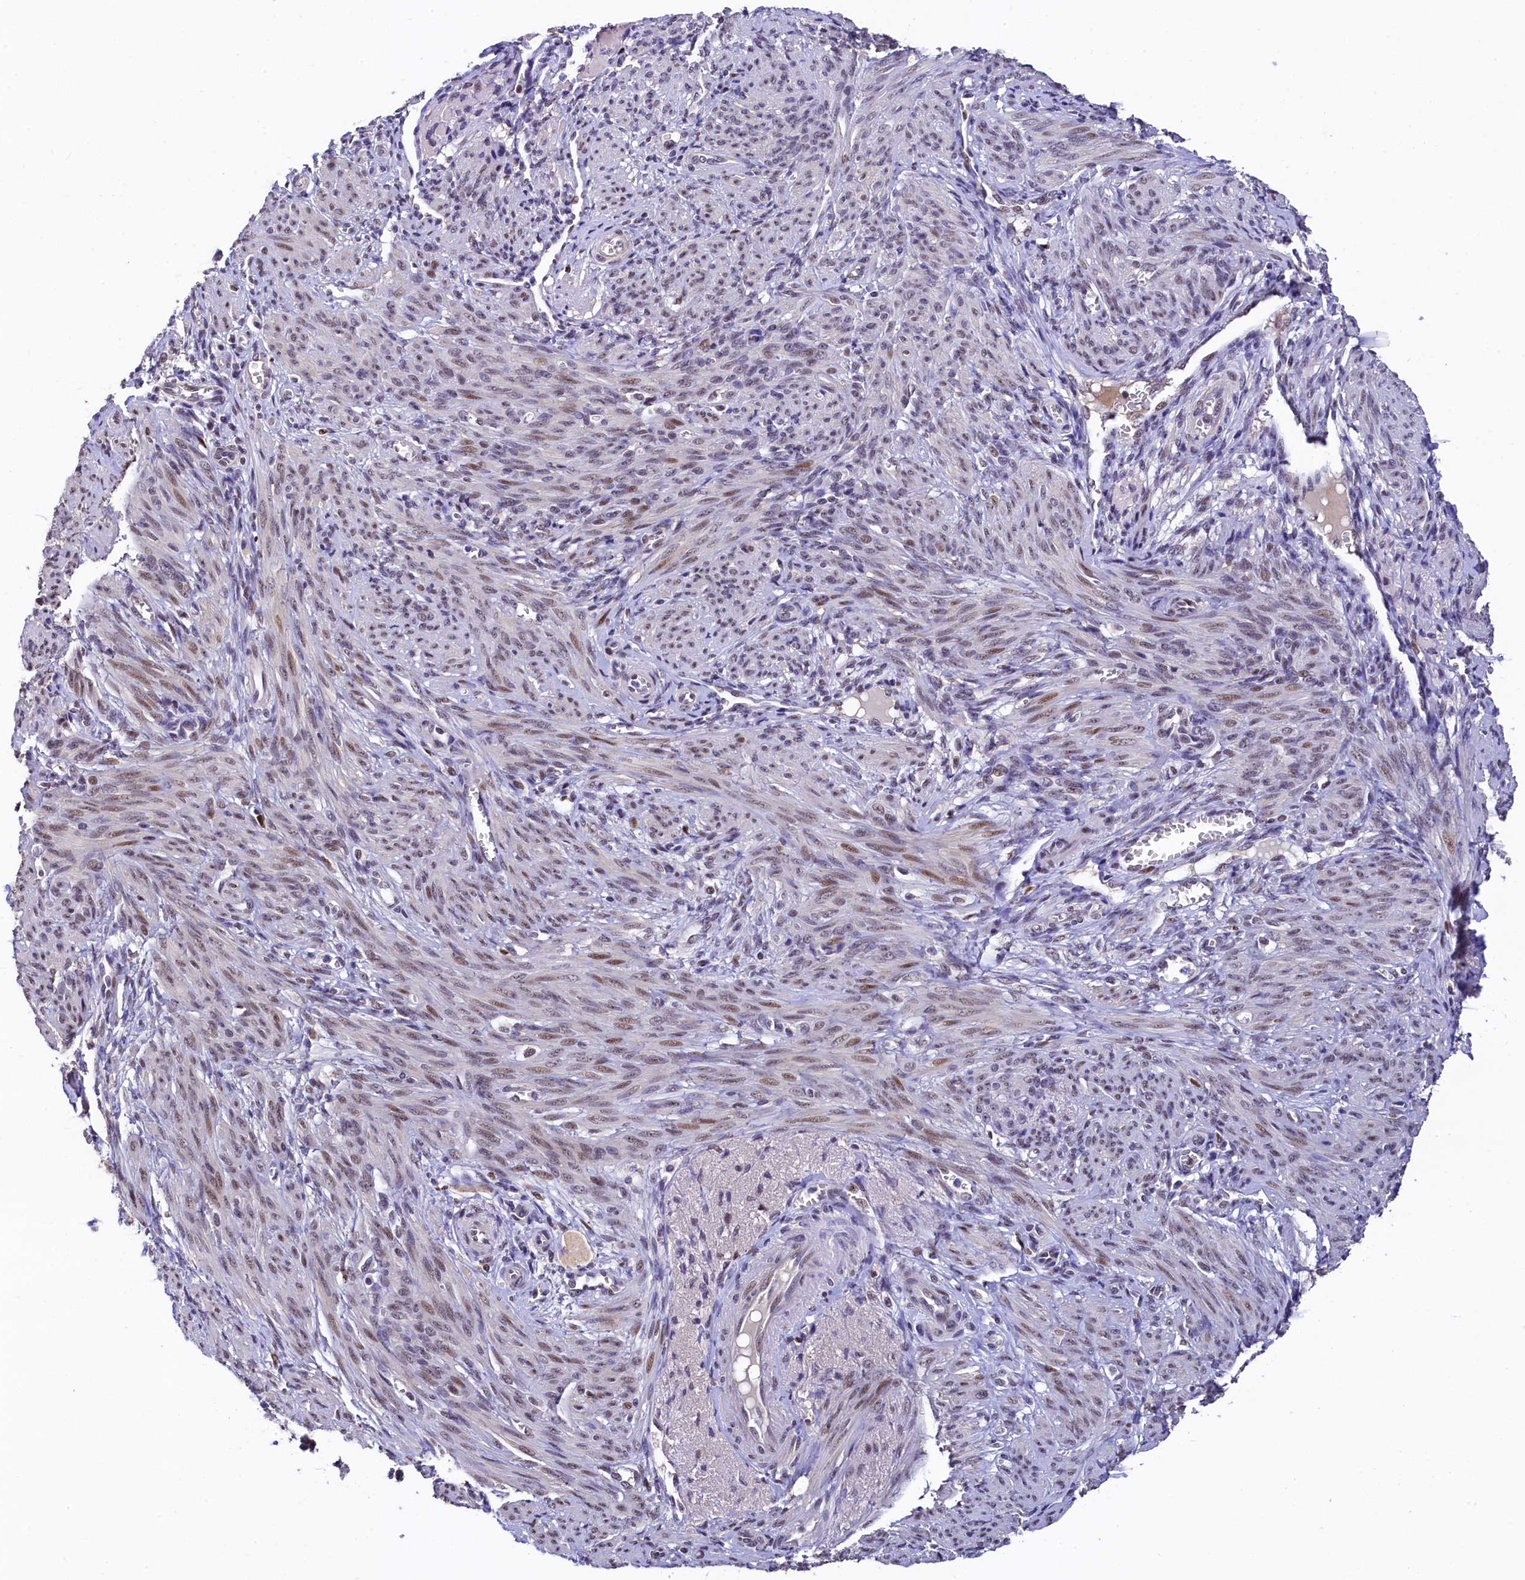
{"staining": {"intensity": "moderate", "quantity": "25%-75%", "location": "nuclear"}, "tissue": "smooth muscle", "cell_type": "Smooth muscle cells", "image_type": "normal", "snomed": [{"axis": "morphology", "description": "Normal tissue, NOS"}, {"axis": "topography", "description": "Smooth muscle"}], "caption": "Moderate nuclear staining for a protein is identified in approximately 25%-75% of smooth muscle cells of normal smooth muscle using immunohistochemistry.", "gene": "HECTD4", "patient": {"sex": "female", "age": 39}}